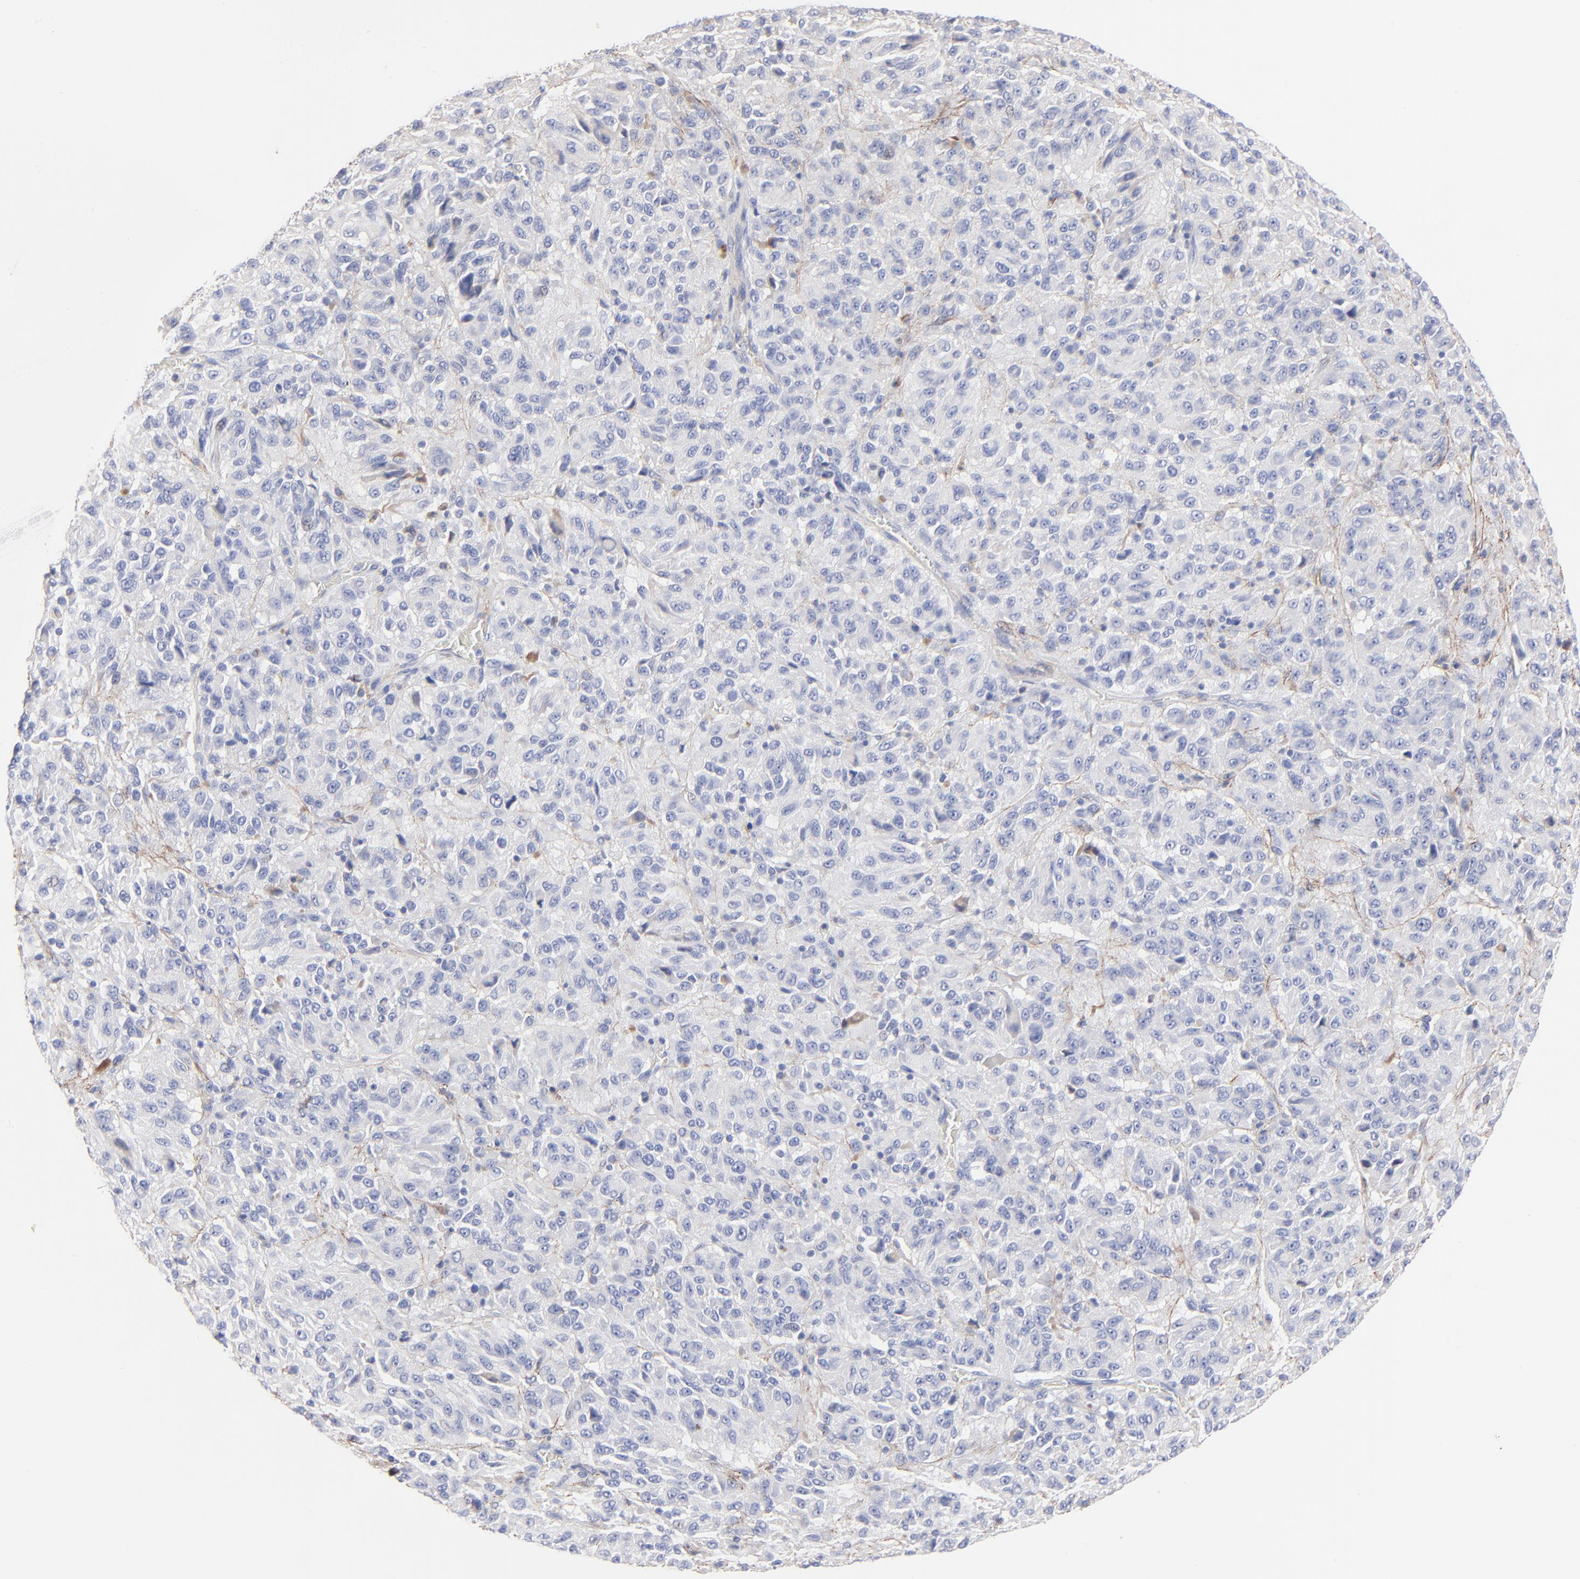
{"staining": {"intensity": "negative", "quantity": "none", "location": "none"}, "tissue": "melanoma", "cell_type": "Tumor cells", "image_type": "cancer", "snomed": [{"axis": "morphology", "description": "Malignant melanoma, Metastatic site"}, {"axis": "topography", "description": "Lung"}], "caption": "Human melanoma stained for a protein using immunohistochemistry reveals no staining in tumor cells.", "gene": "FBLN2", "patient": {"sex": "male", "age": 64}}